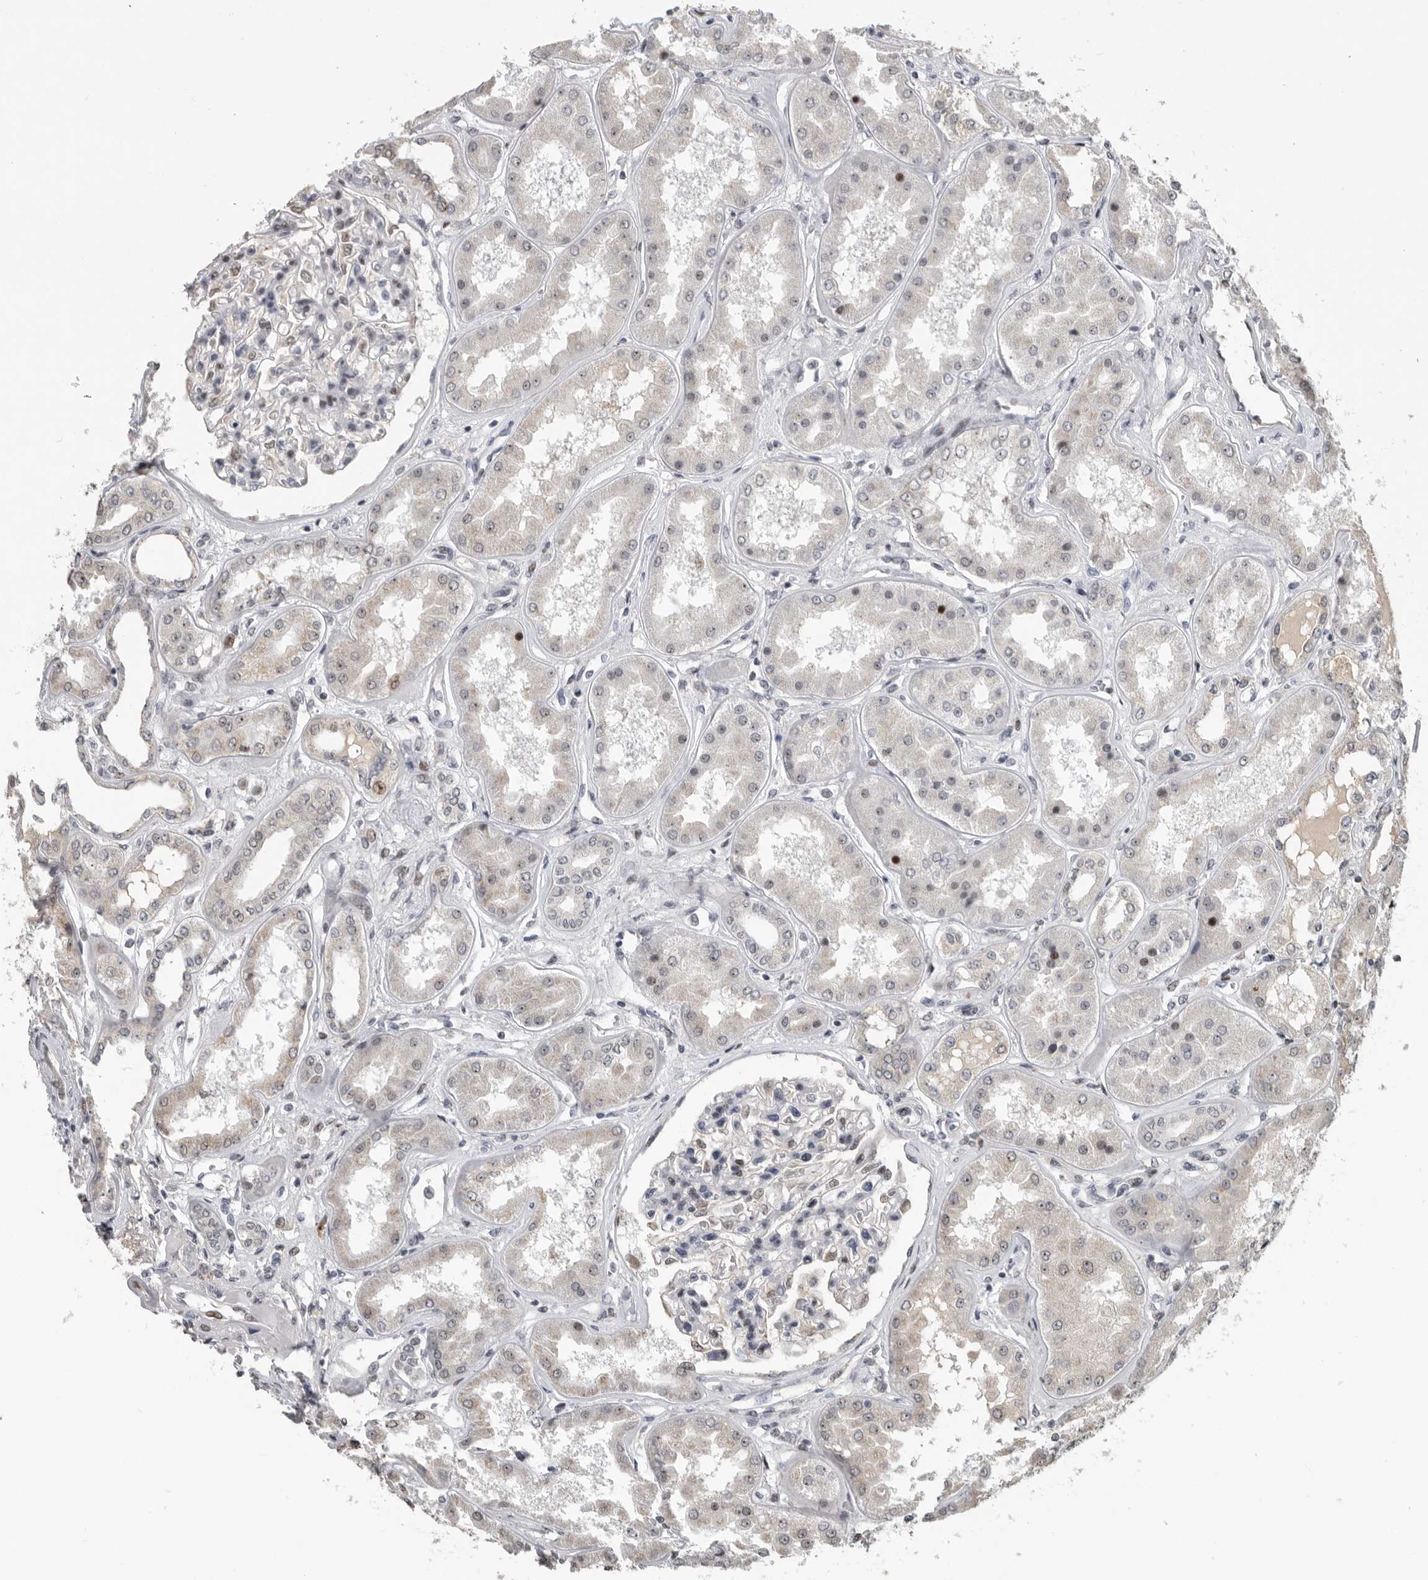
{"staining": {"intensity": "weak", "quantity": "<25%", "location": "nuclear"}, "tissue": "kidney", "cell_type": "Cells in glomeruli", "image_type": "normal", "snomed": [{"axis": "morphology", "description": "Normal tissue, NOS"}, {"axis": "topography", "description": "Kidney"}], "caption": "IHC of unremarkable human kidney shows no expression in cells in glomeruli. (DAB (3,3'-diaminobenzidine) immunohistochemistry, high magnification).", "gene": "PCMTD1", "patient": {"sex": "female", "age": 56}}